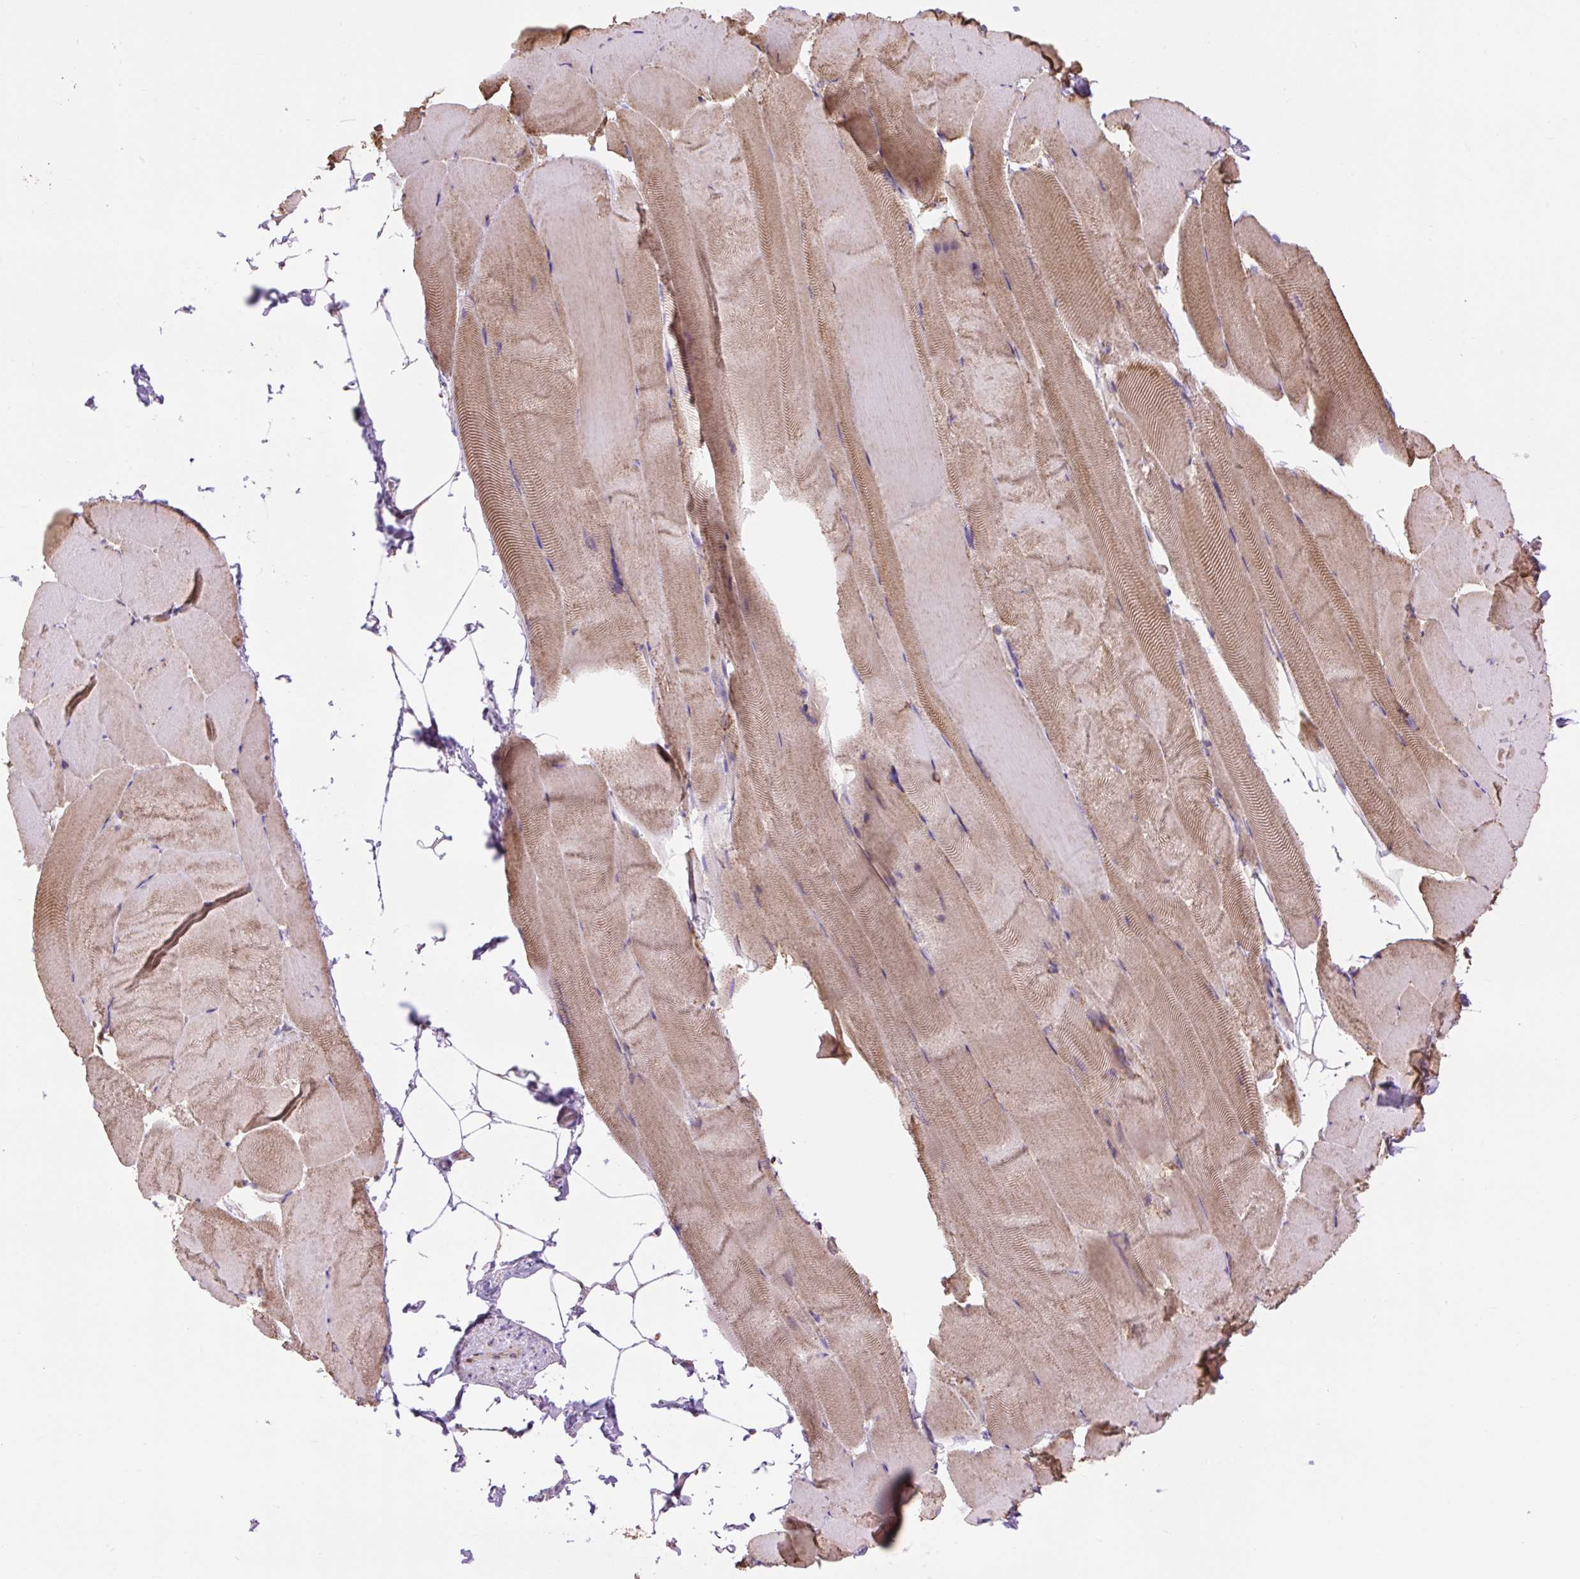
{"staining": {"intensity": "moderate", "quantity": ">75%", "location": "cytoplasmic/membranous"}, "tissue": "skeletal muscle", "cell_type": "Myocytes", "image_type": "normal", "snomed": [{"axis": "morphology", "description": "Normal tissue, NOS"}, {"axis": "topography", "description": "Skeletal muscle"}], "caption": "Immunohistochemistry micrograph of benign skeletal muscle: skeletal muscle stained using immunohistochemistry (IHC) demonstrates medium levels of moderate protein expression localized specifically in the cytoplasmic/membranous of myocytes, appearing as a cytoplasmic/membranous brown color.", "gene": "PLCG1", "patient": {"sex": "female", "age": 64}}